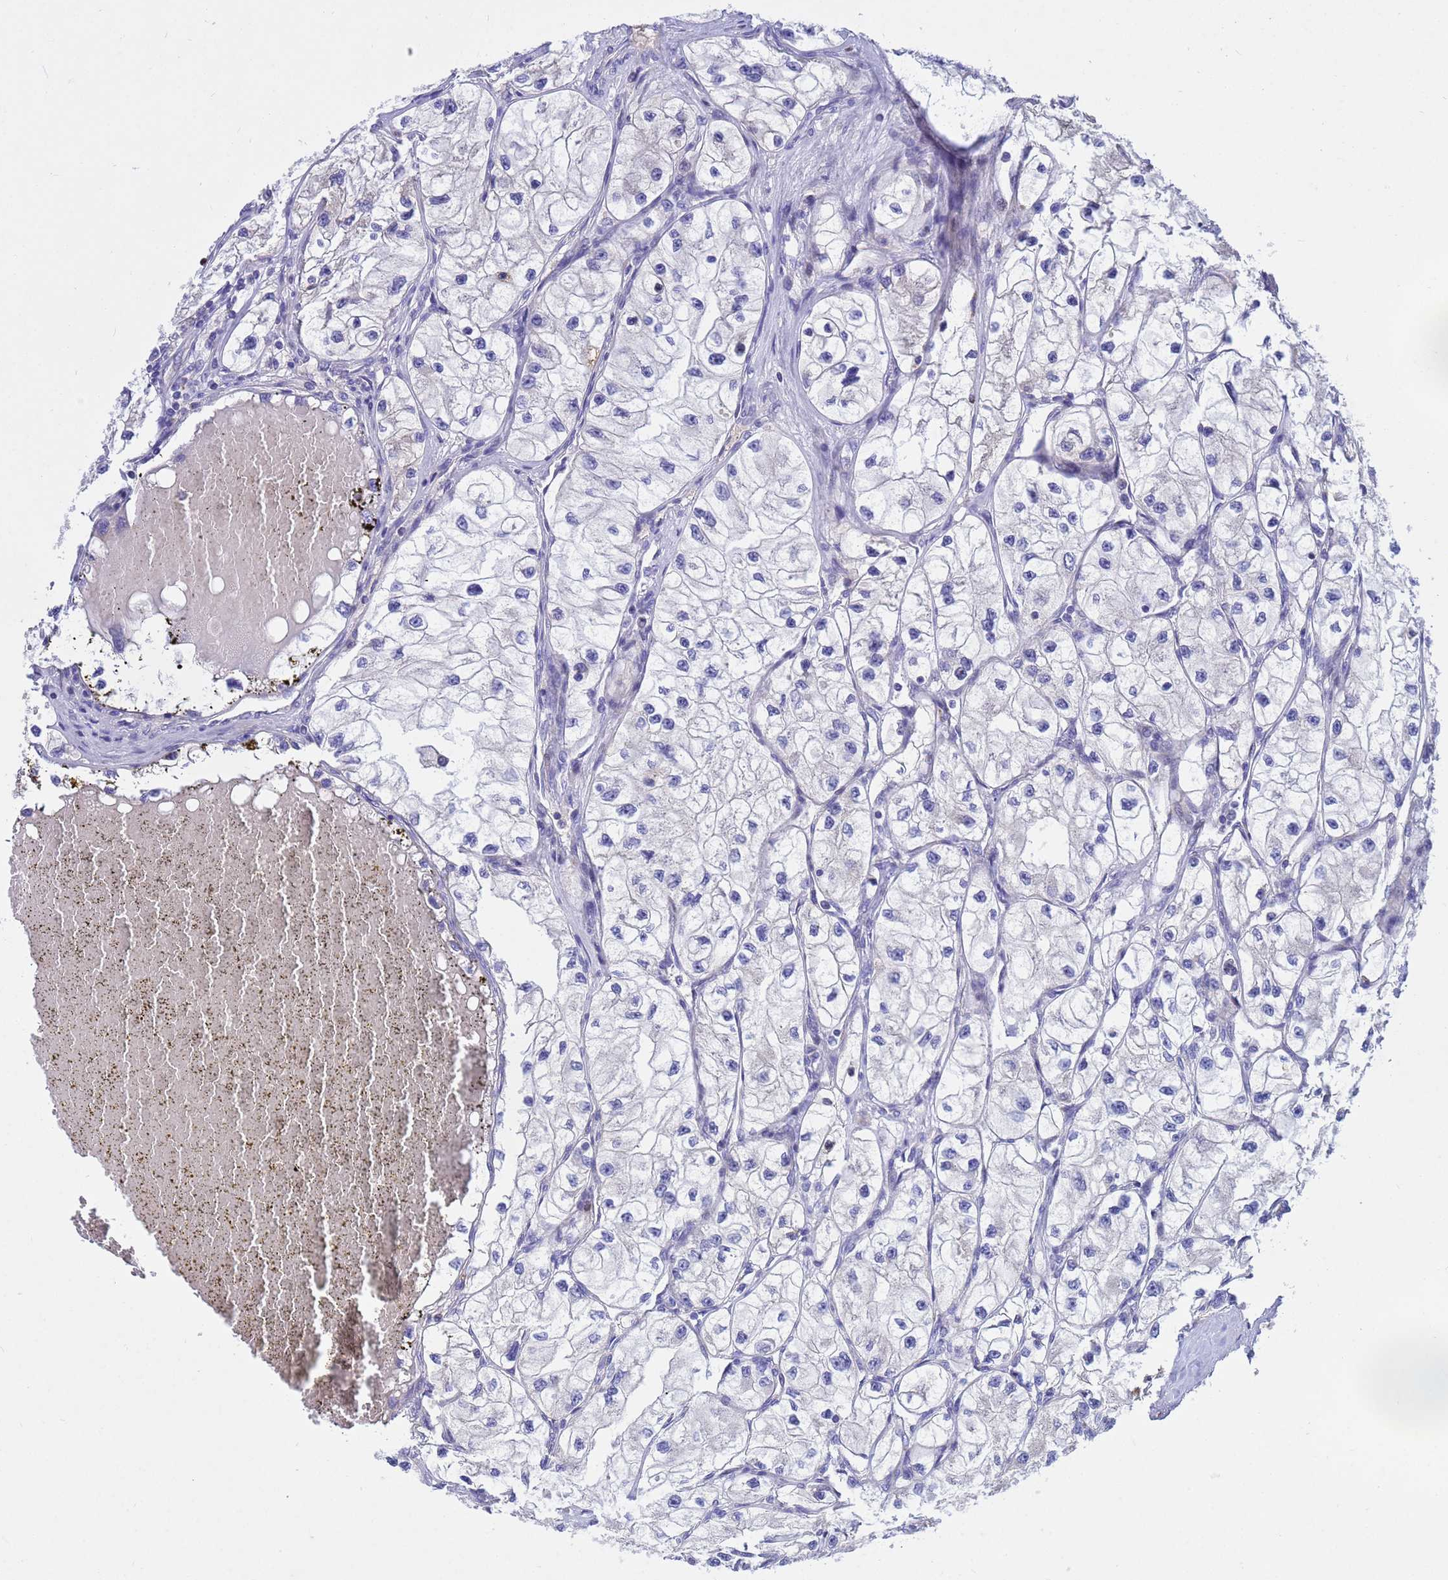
{"staining": {"intensity": "moderate", "quantity": "<25%", "location": "cytoplasmic/membranous"}, "tissue": "renal cancer", "cell_type": "Tumor cells", "image_type": "cancer", "snomed": [{"axis": "morphology", "description": "Adenocarcinoma, NOS"}, {"axis": "topography", "description": "Kidney"}], "caption": "This is a histology image of immunohistochemistry (IHC) staining of renal cancer (adenocarcinoma), which shows moderate expression in the cytoplasmic/membranous of tumor cells.", "gene": "TUBGCP3", "patient": {"sex": "female", "age": 57}}